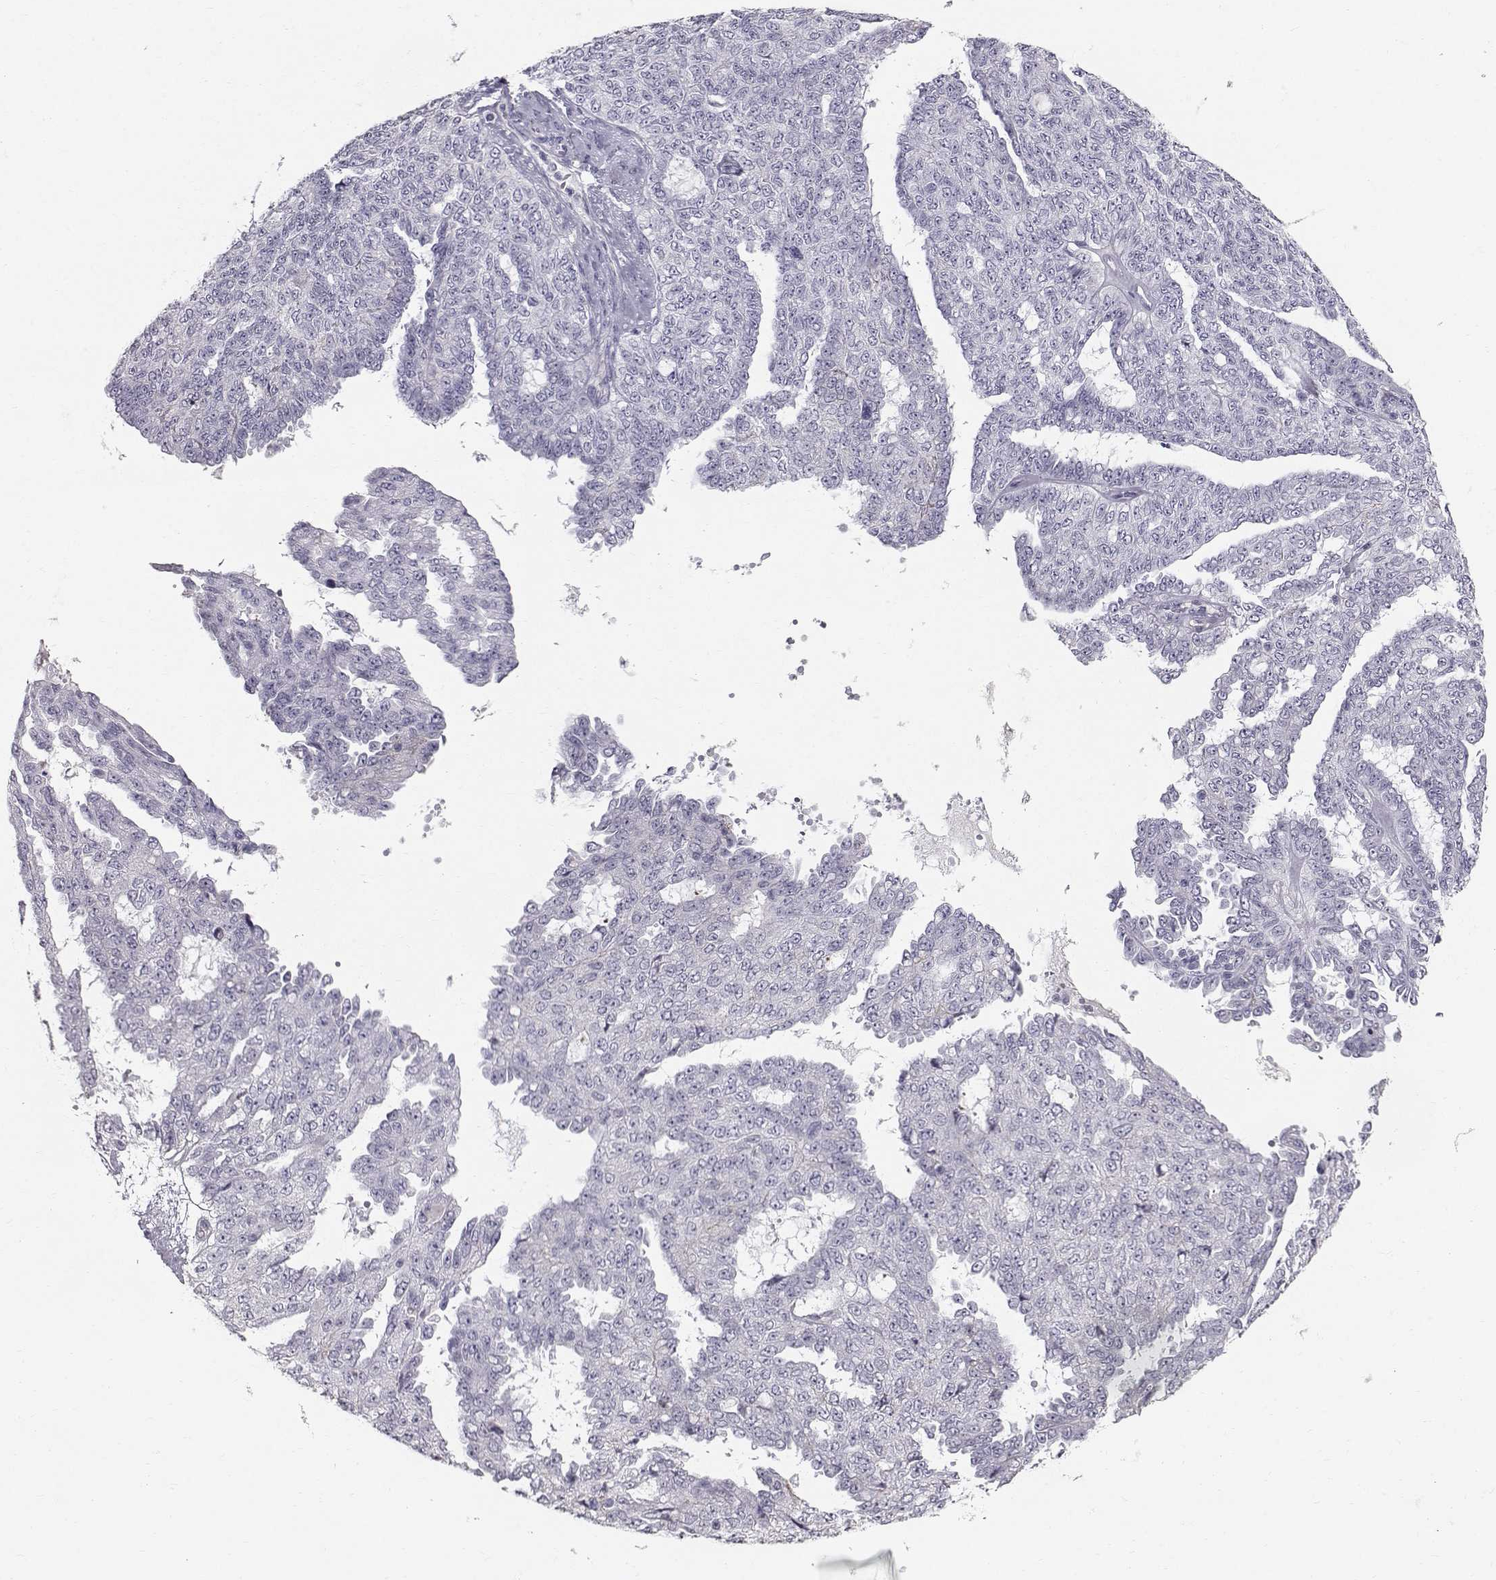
{"staining": {"intensity": "negative", "quantity": "none", "location": "none"}, "tissue": "ovarian cancer", "cell_type": "Tumor cells", "image_type": "cancer", "snomed": [{"axis": "morphology", "description": "Cystadenocarcinoma, serous, NOS"}, {"axis": "topography", "description": "Ovary"}], "caption": "Immunohistochemistry of ovarian cancer (serous cystadenocarcinoma) shows no staining in tumor cells. (Stains: DAB immunohistochemistry with hematoxylin counter stain, Microscopy: brightfield microscopy at high magnification).", "gene": "SPDYE4", "patient": {"sex": "female", "age": 71}}